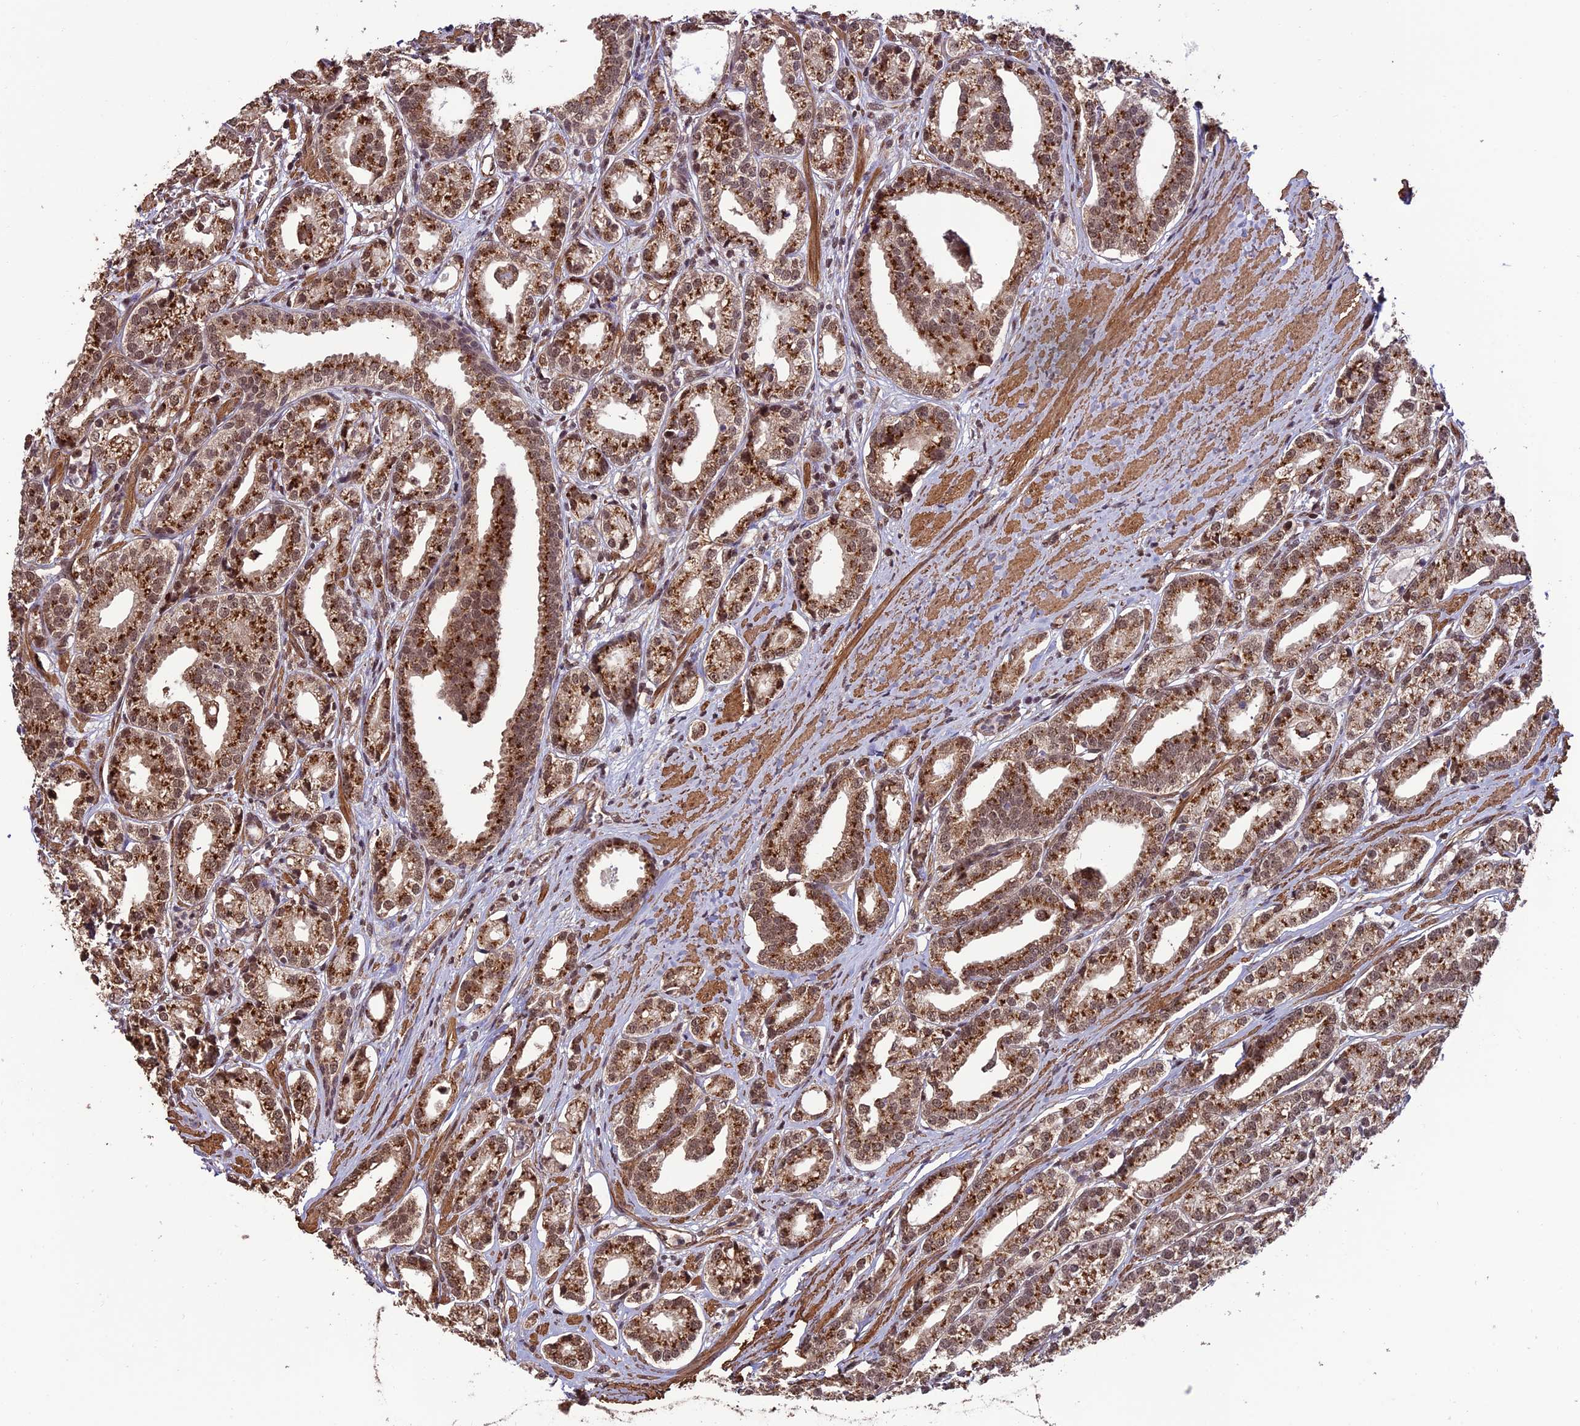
{"staining": {"intensity": "moderate", "quantity": ">75%", "location": "cytoplasmic/membranous,nuclear"}, "tissue": "prostate cancer", "cell_type": "Tumor cells", "image_type": "cancer", "snomed": [{"axis": "morphology", "description": "Adenocarcinoma, High grade"}, {"axis": "topography", "description": "Prostate"}], "caption": "An immunohistochemistry (IHC) image of neoplastic tissue is shown. Protein staining in brown highlights moderate cytoplasmic/membranous and nuclear positivity in prostate high-grade adenocarcinoma within tumor cells. (Brightfield microscopy of DAB IHC at high magnification).", "gene": "CABIN1", "patient": {"sex": "male", "age": 69}}